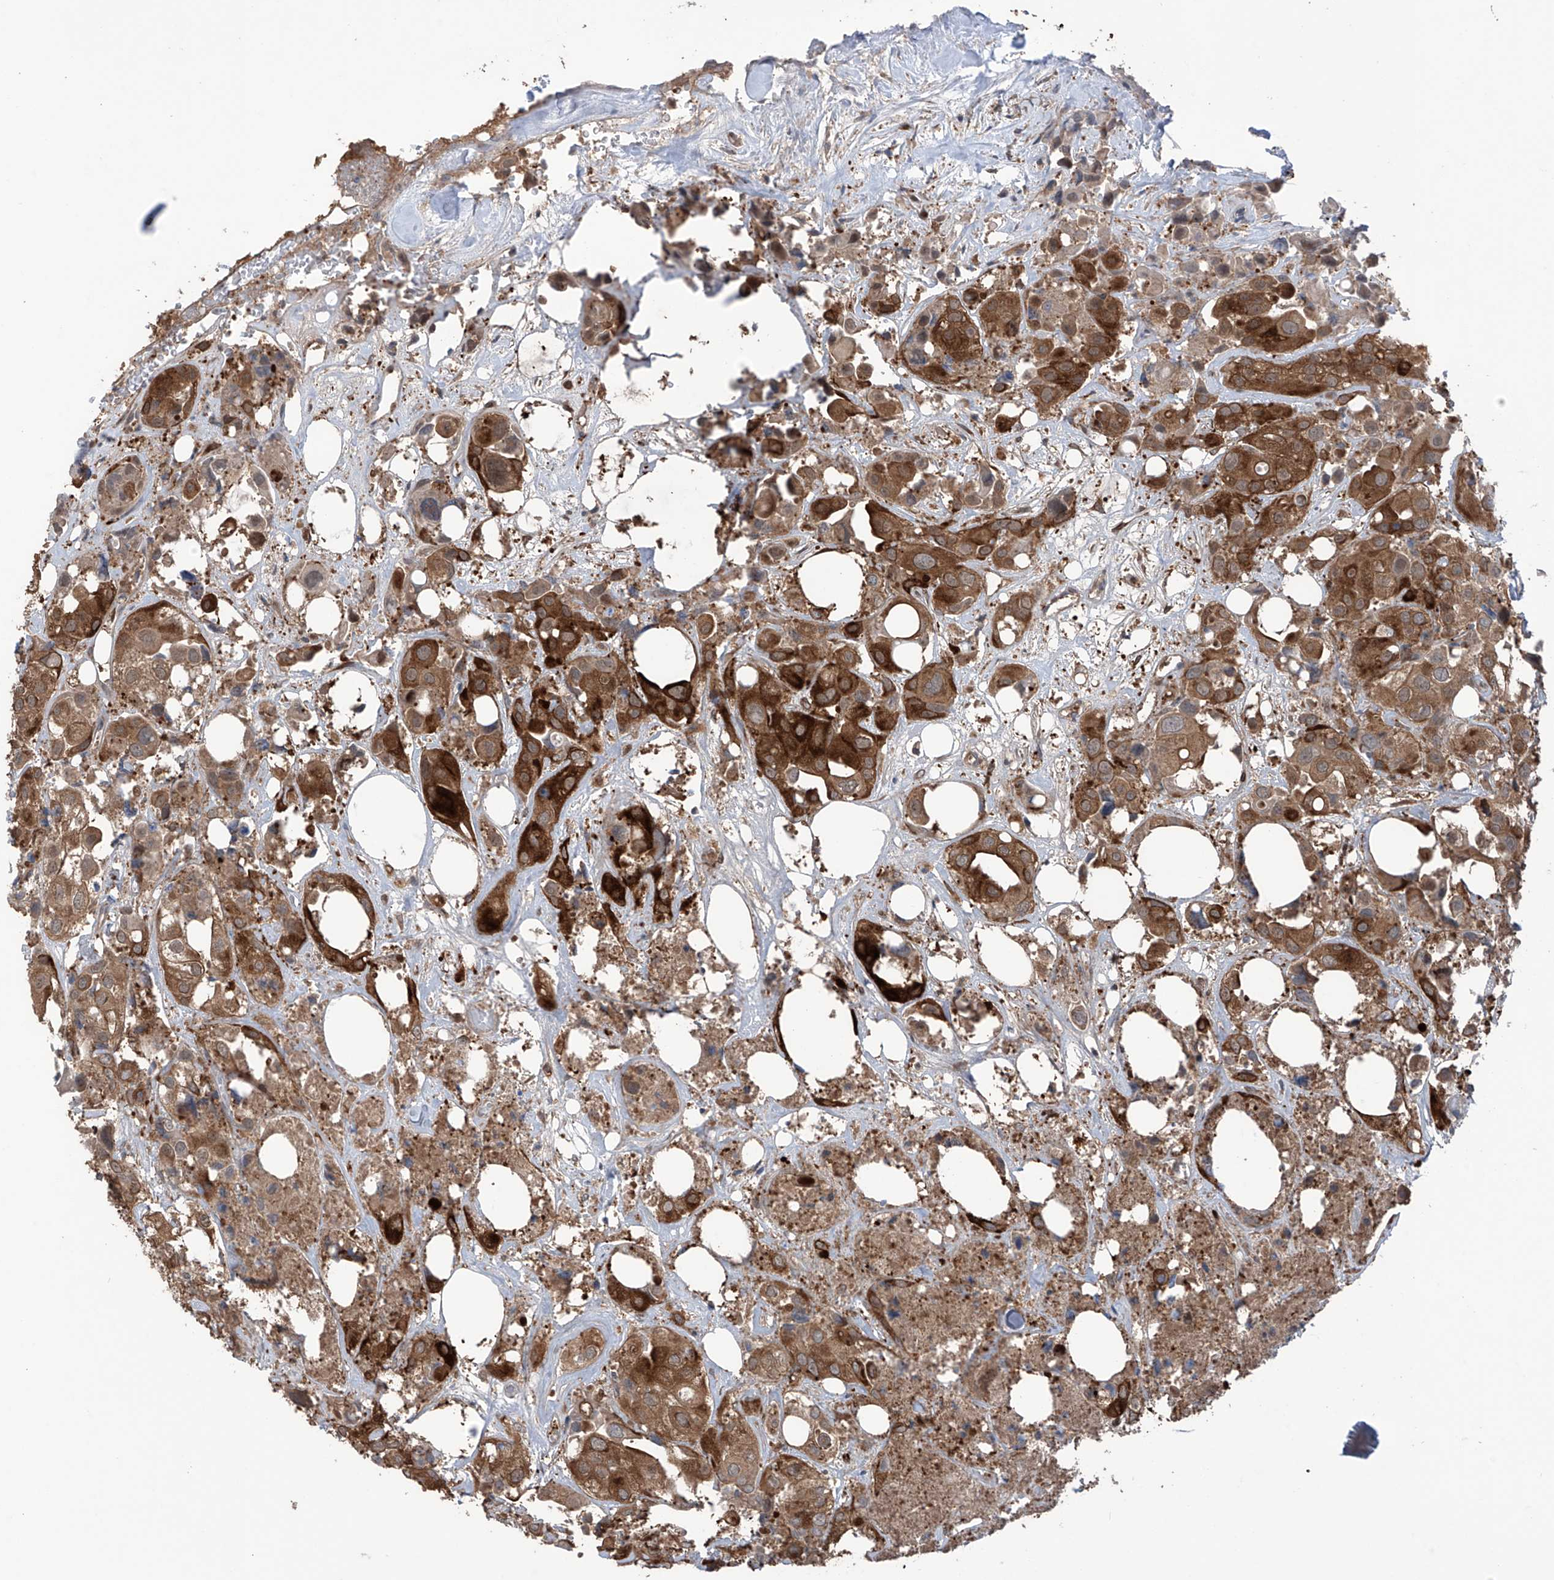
{"staining": {"intensity": "strong", "quantity": ">75%", "location": "cytoplasmic/membranous"}, "tissue": "urothelial cancer", "cell_type": "Tumor cells", "image_type": "cancer", "snomed": [{"axis": "morphology", "description": "Urothelial carcinoma, High grade"}, {"axis": "topography", "description": "Urinary bladder"}], "caption": "A high amount of strong cytoplasmic/membranous expression is seen in about >75% of tumor cells in urothelial cancer tissue.", "gene": "SAMD3", "patient": {"sex": "male", "age": 64}}